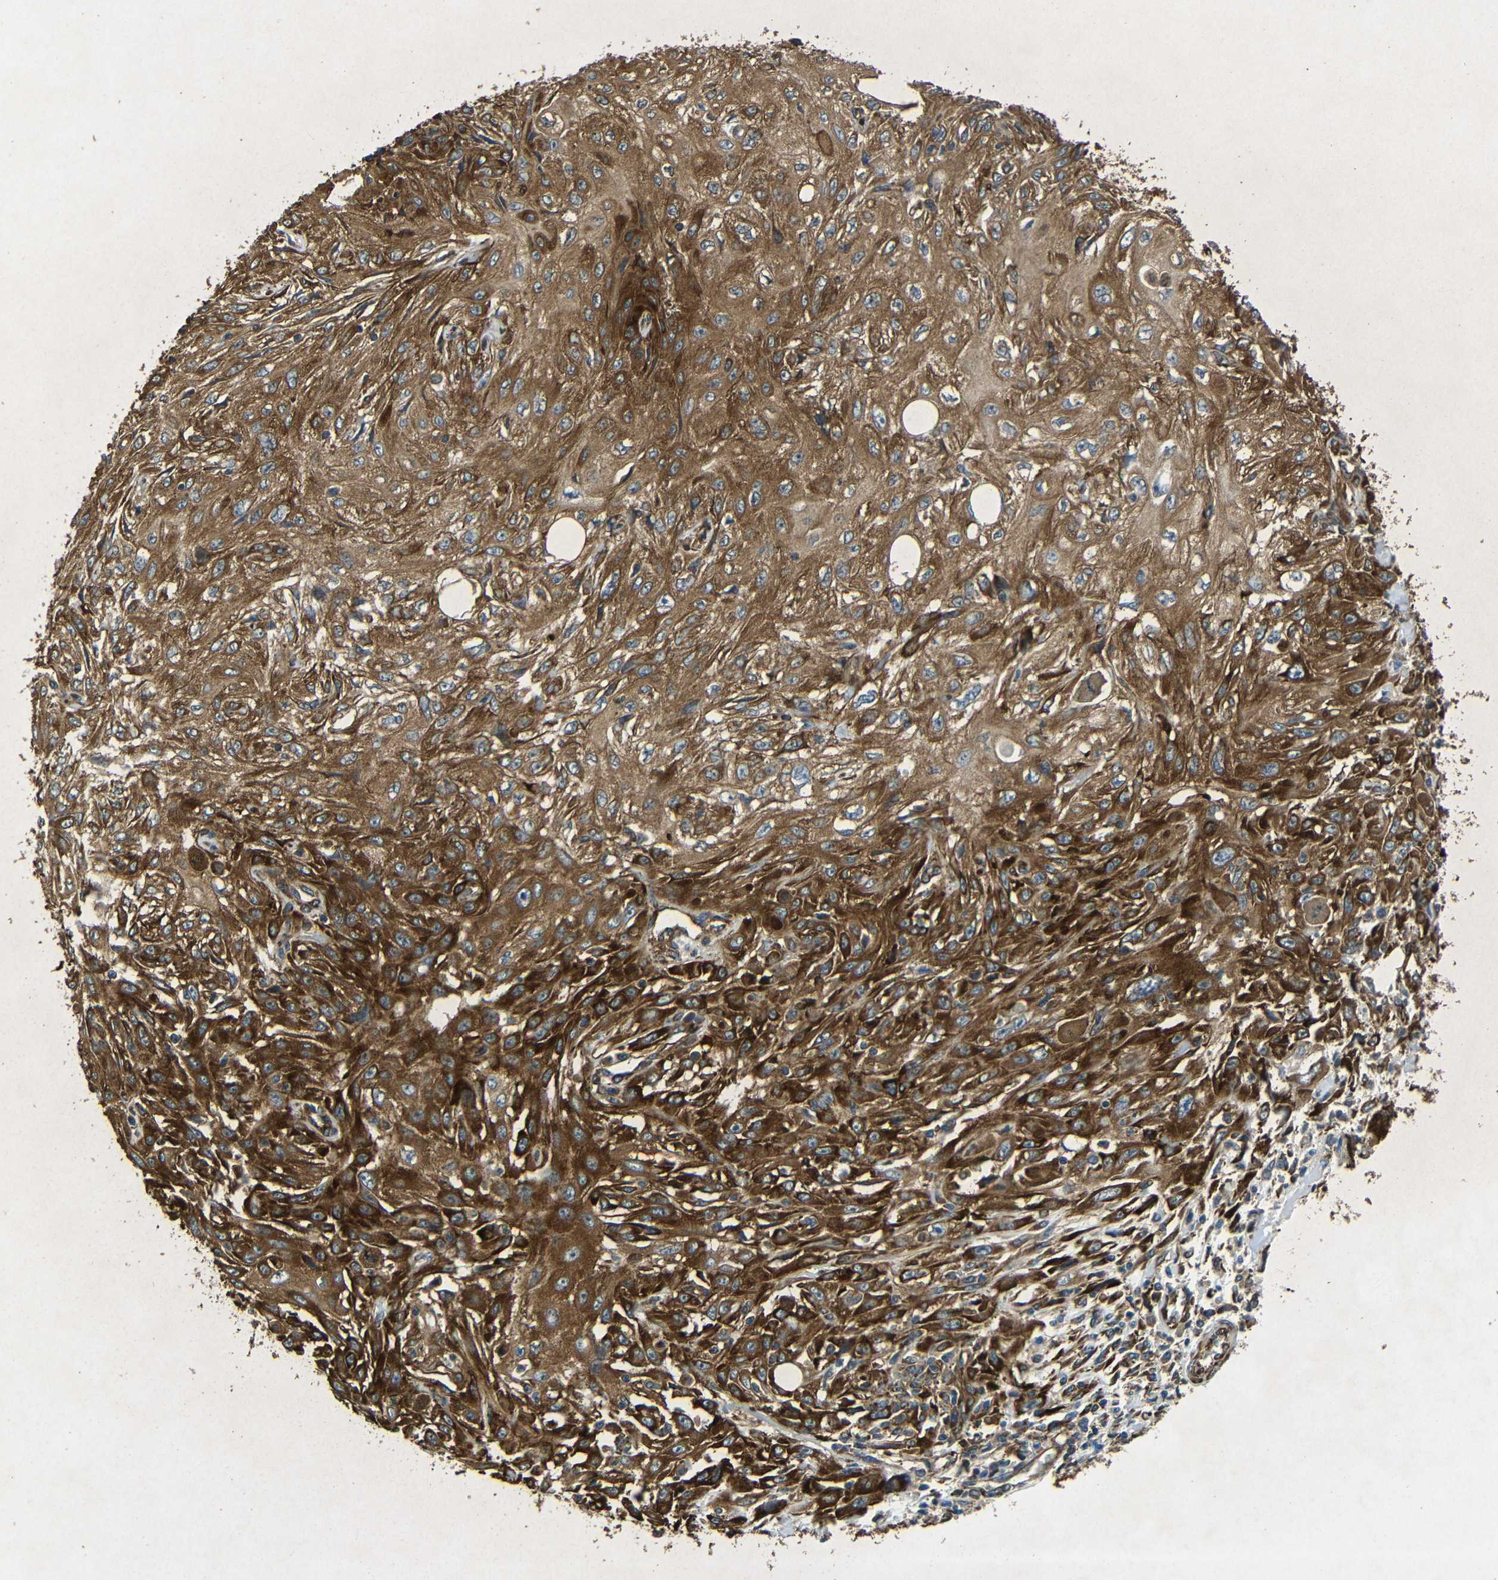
{"staining": {"intensity": "strong", "quantity": ">75%", "location": "cytoplasmic/membranous"}, "tissue": "skin cancer", "cell_type": "Tumor cells", "image_type": "cancer", "snomed": [{"axis": "morphology", "description": "Squamous cell carcinoma, NOS"}, {"axis": "topography", "description": "Skin"}], "caption": "Immunohistochemical staining of human skin cancer reveals strong cytoplasmic/membranous protein positivity in approximately >75% of tumor cells.", "gene": "BTF3", "patient": {"sex": "male", "age": 75}}